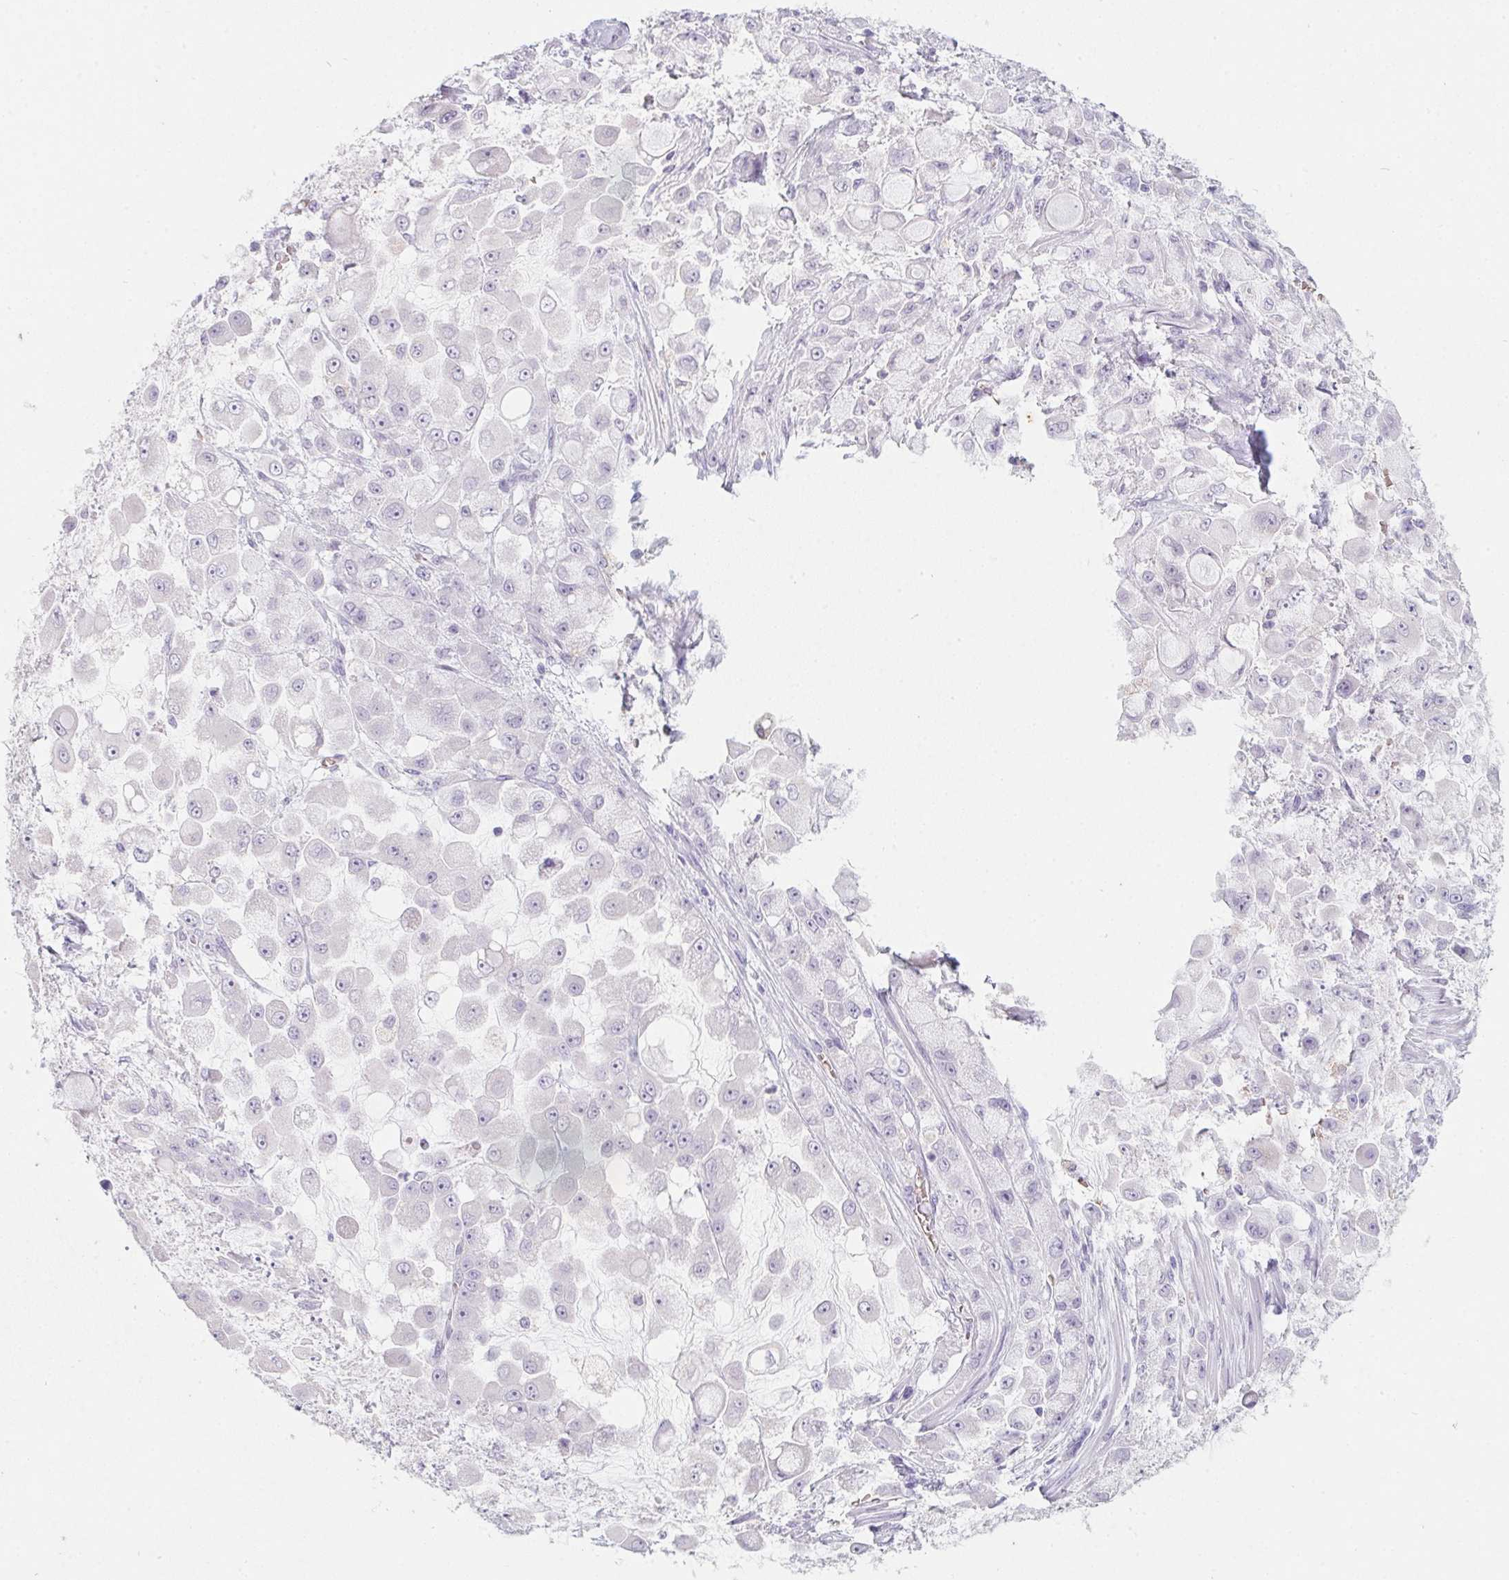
{"staining": {"intensity": "negative", "quantity": "none", "location": "none"}, "tissue": "stomach cancer", "cell_type": "Tumor cells", "image_type": "cancer", "snomed": [{"axis": "morphology", "description": "Adenocarcinoma, NOS"}, {"axis": "topography", "description": "Stomach"}], "caption": "High magnification brightfield microscopy of stomach cancer stained with DAB (3,3'-diaminobenzidine) (brown) and counterstained with hematoxylin (blue): tumor cells show no significant positivity.", "gene": "DCD", "patient": {"sex": "female", "age": 76}}